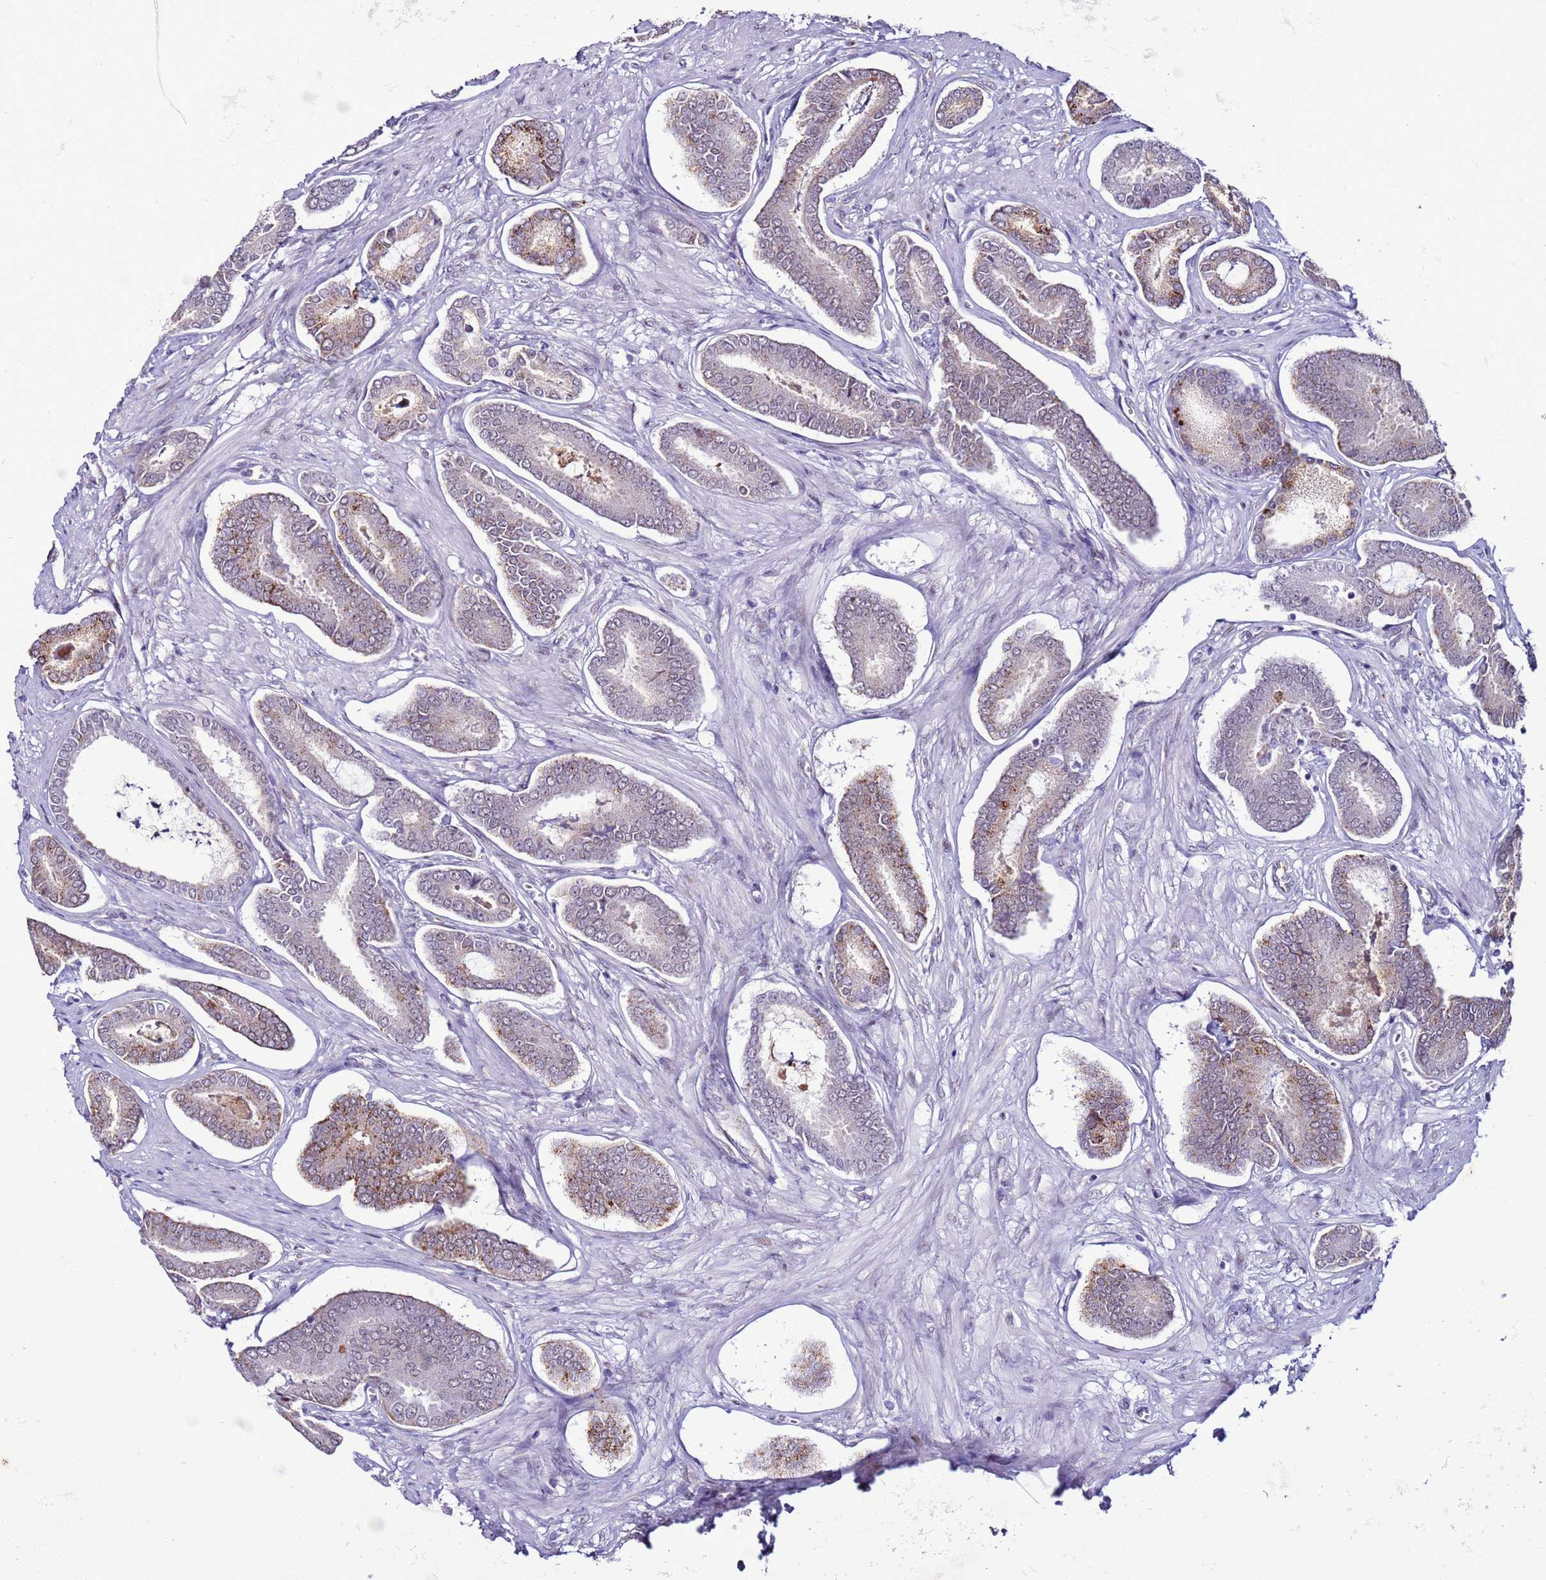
{"staining": {"intensity": "moderate", "quantity": "<25%", "location": "cytoplasmic/membranous"}, "tissue": "prostate cancer", "cell_type": "Tumor cells", "image_type": "cancer", "snomed": [{"axis": "morphology", "description": "Adenocarcinoma, NOS"}, {"axis": "topography", "description": "Prostate and seminal vesicle, NOS"}], "caption": "This photomicrograph displays immunohistochemistry staining of prostate cancer (adenocarcinoma), with low moderate cytoplasmic/membranous staining in approximately <25% of tumor cells.", "gene": "LRRC10B", "patient": {"sex": "male", "age": 76}}